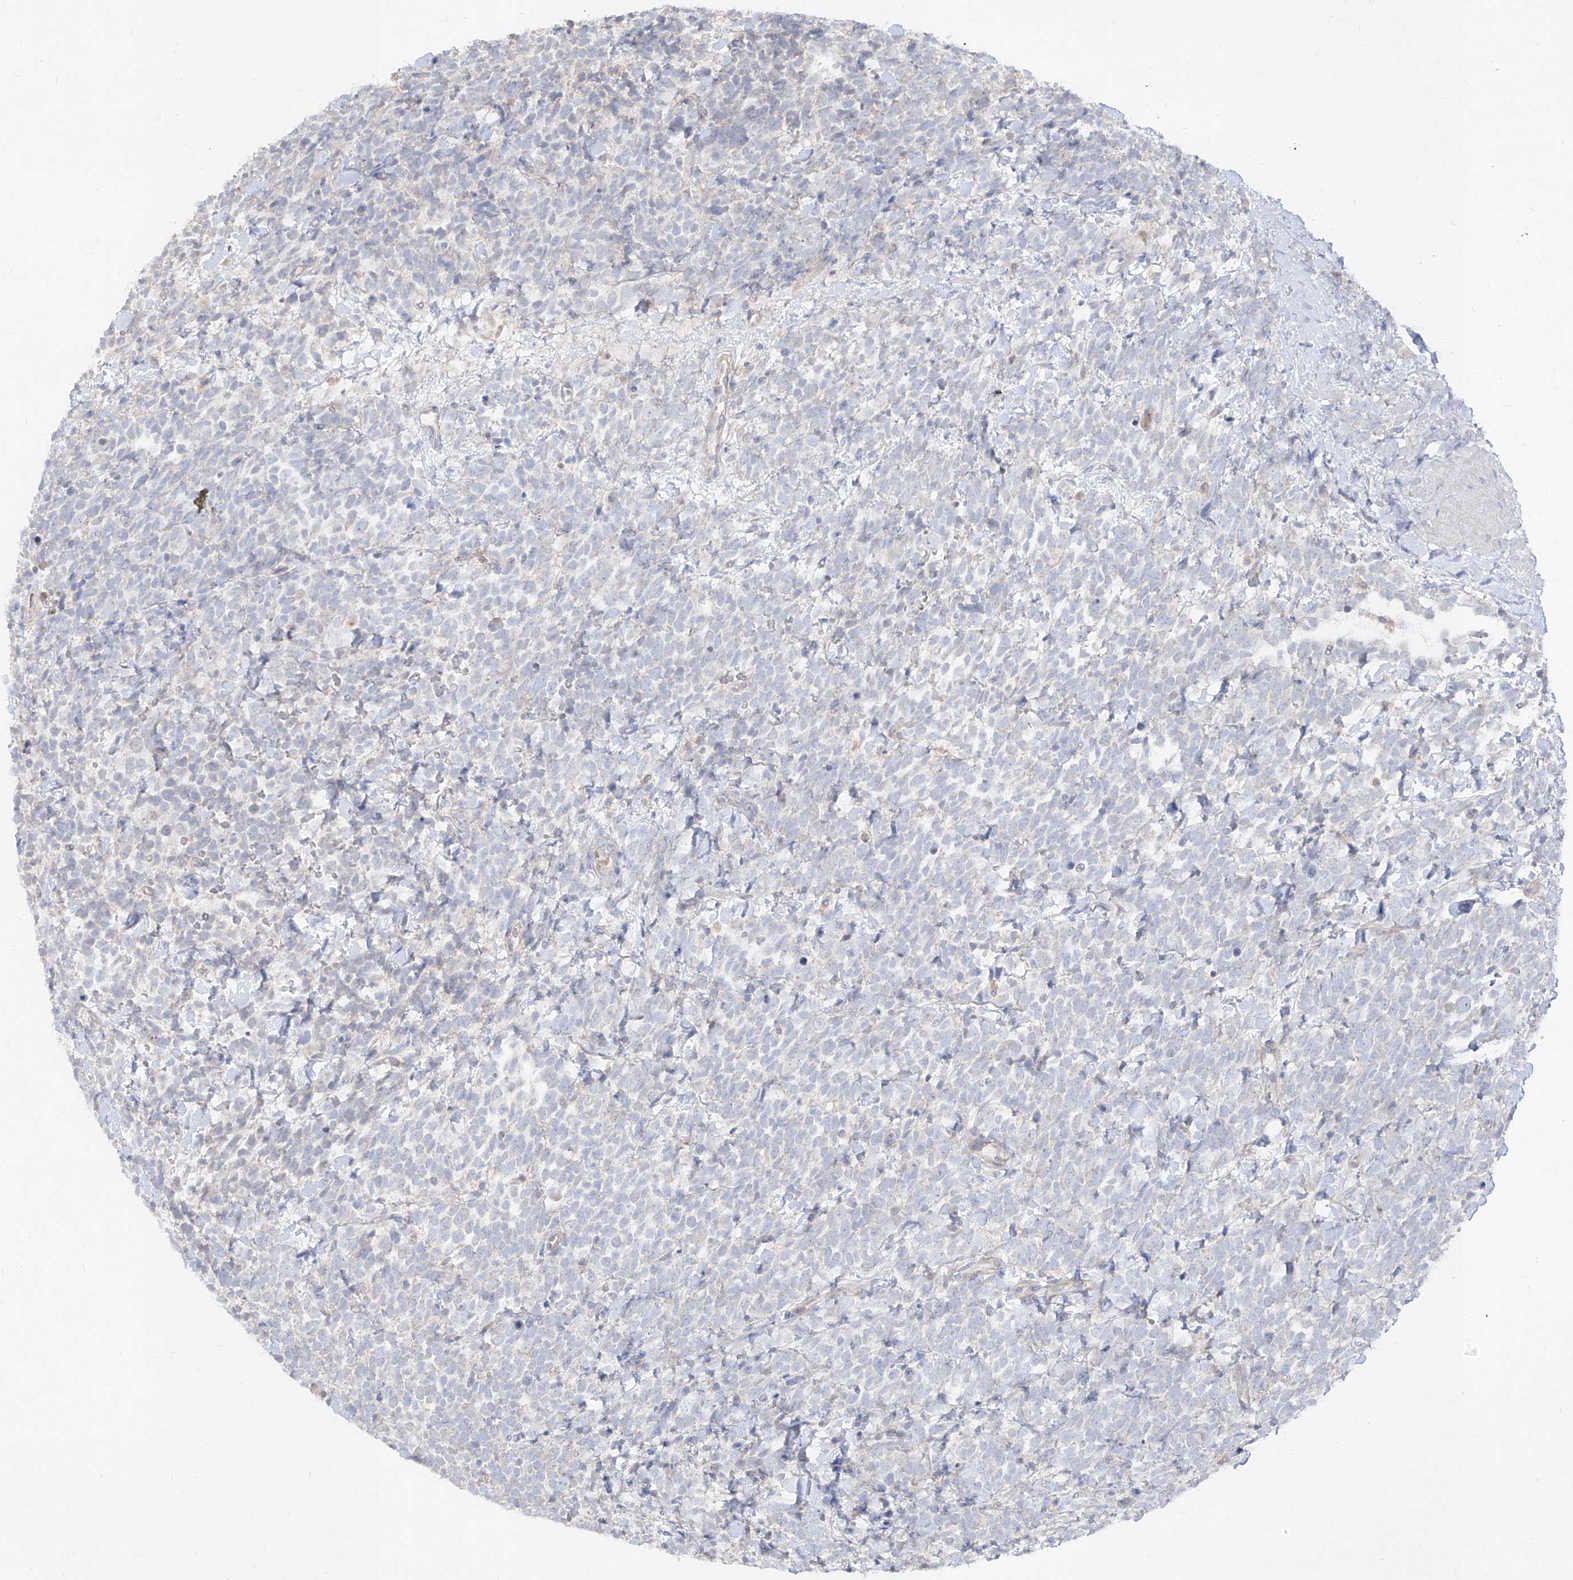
{"staining": {"intensity": "negative", "quantity": "none", "location": "none"}, "tissue": "urothelial cancer", "cell_type": "Tumor cells", "image_type": "cancer", "snomed": [{"axis": "morphology", "description": "Urothelial carcinoma, High grade"}, {"axis": "topography", "description": "Urinary bladder"}], "caption": "Urothelial carcinoma (high-grade) was stained to show a protein in brown. There is no significant staining in tumor cells.", "gene": "RBFOX3", "patient": {"sex": "female", "age": 82}}